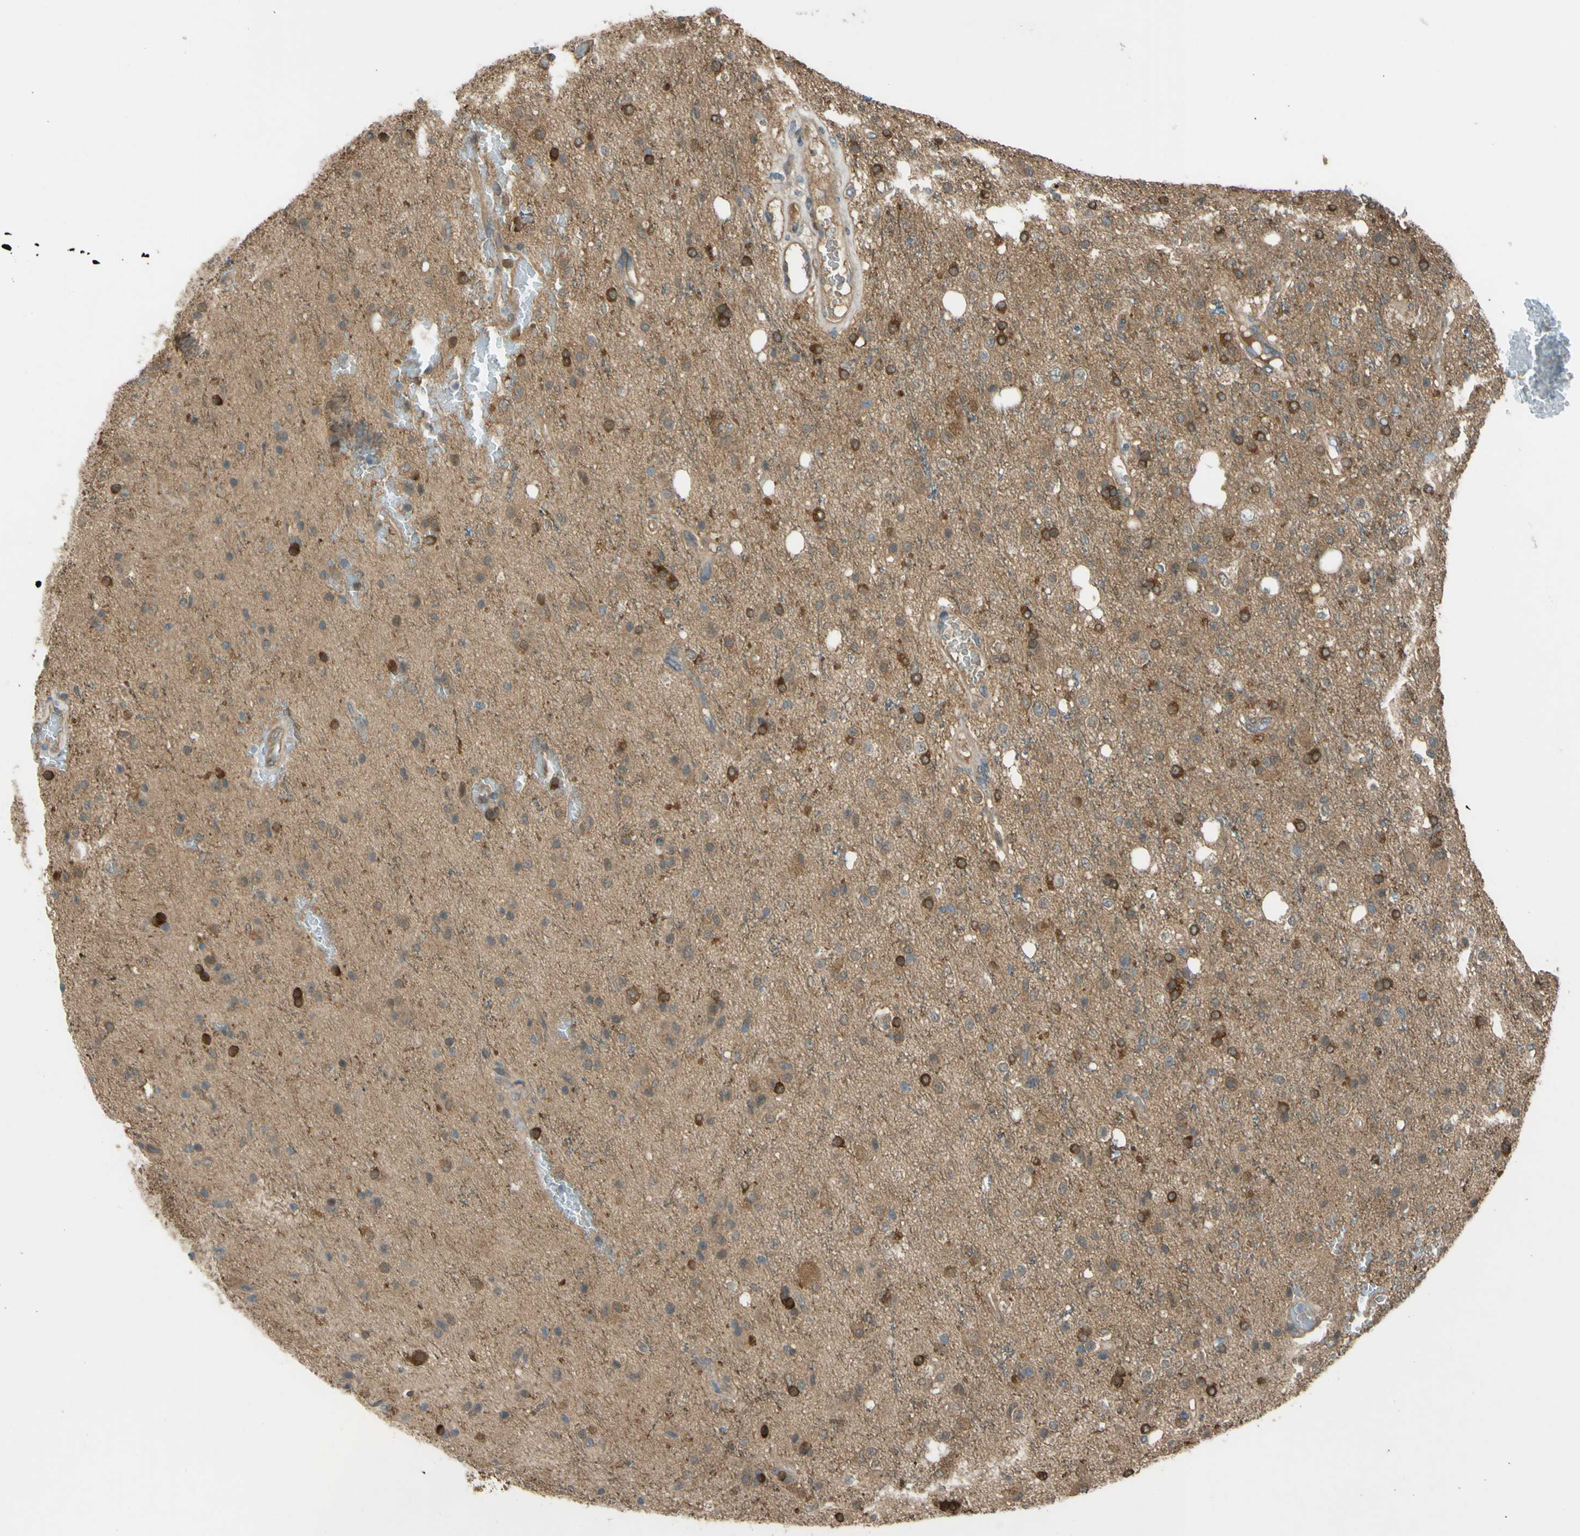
{"staining": {"intensity": "strong", "quantity": "<25%", "location": "cytoplasmic/membranous,nuclear"}, "tissue": "glioma", "cell_type": "Tumor cells", "image_type": "cancer", "snomed": [{"axis": "morphology", "description": "Glioma, malignant, High grade"}, {"axis": "topography", "description": "Brain"}], "caption": "Malignant glioma (high-grade) stained for a protein displays strong cytoplasmic/membranous and nuclear positivity in tumor cells.", "gene": "YWHAQ", "patient": {"sex": "male", "age": 47}}